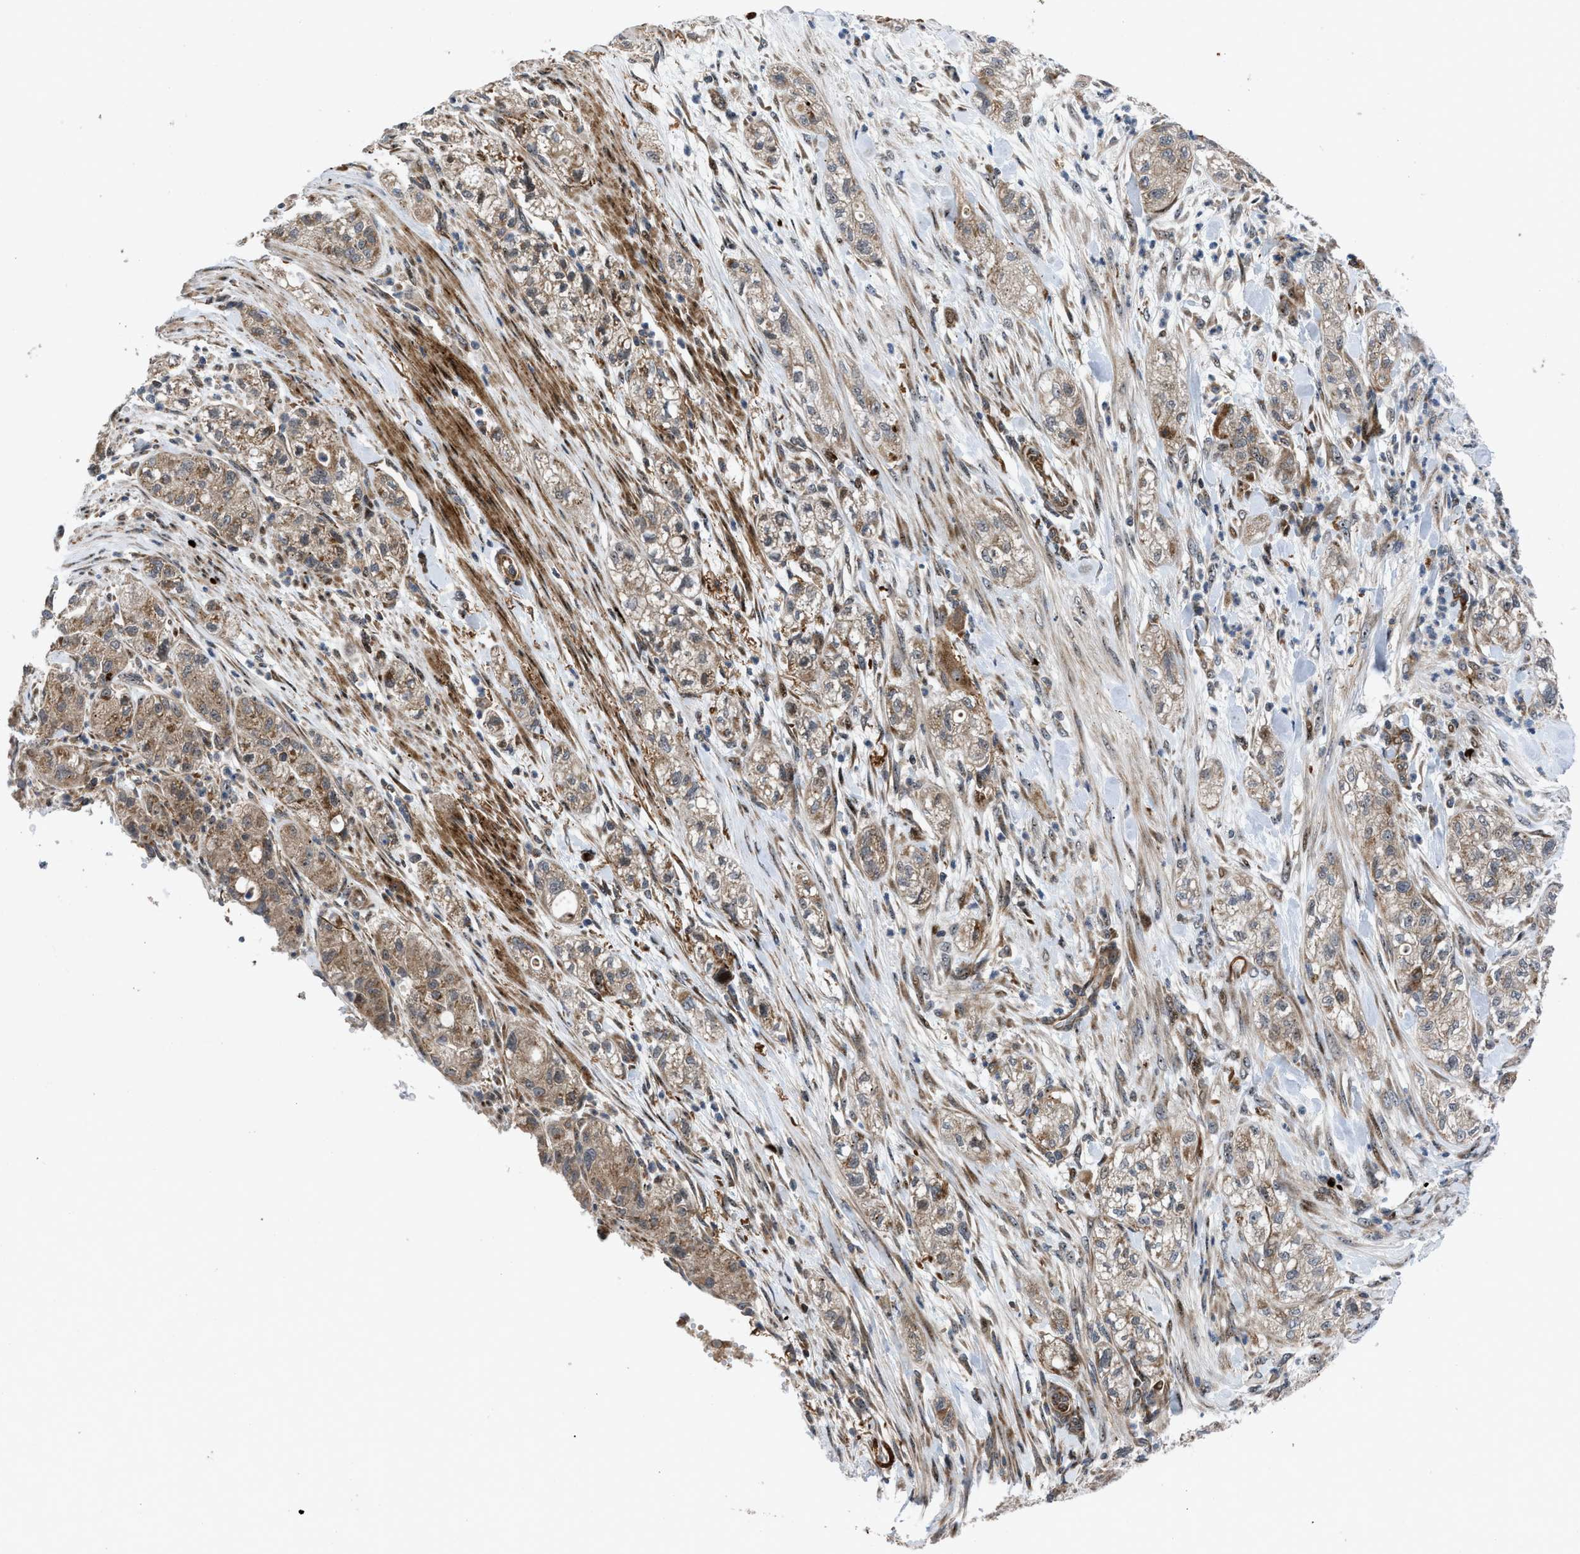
{"staining": {"intensity": "moderate", "quantity": ">75%", "location": "cytoplasmic/membranous"}, "tissue": "pancreatic cancer", "cell_type": "Tumor cells", "image_type": "cancer", "snomed": [{"axis": "morphology", "description": "Adenocarcinoma, NOS"}, {"axis": "topography", "description": "Pancreas"}], "caption": "IHC staining of pancreatic cancer (adenocarcinoma), which exhibits medium levels of moderate cytoplasmic/membranous positivity in approximately >75% of tumor cells indicating moderate cytoplasmic/membranous protein expression. The staining was performed using DAB (3,3'-diaminobenzidine) (brown) for protein detection and nuclei were counterstained in hematoxylin (blue).", "gene": "AP3M2", "patient": {"sex": "female", "age": 78}}